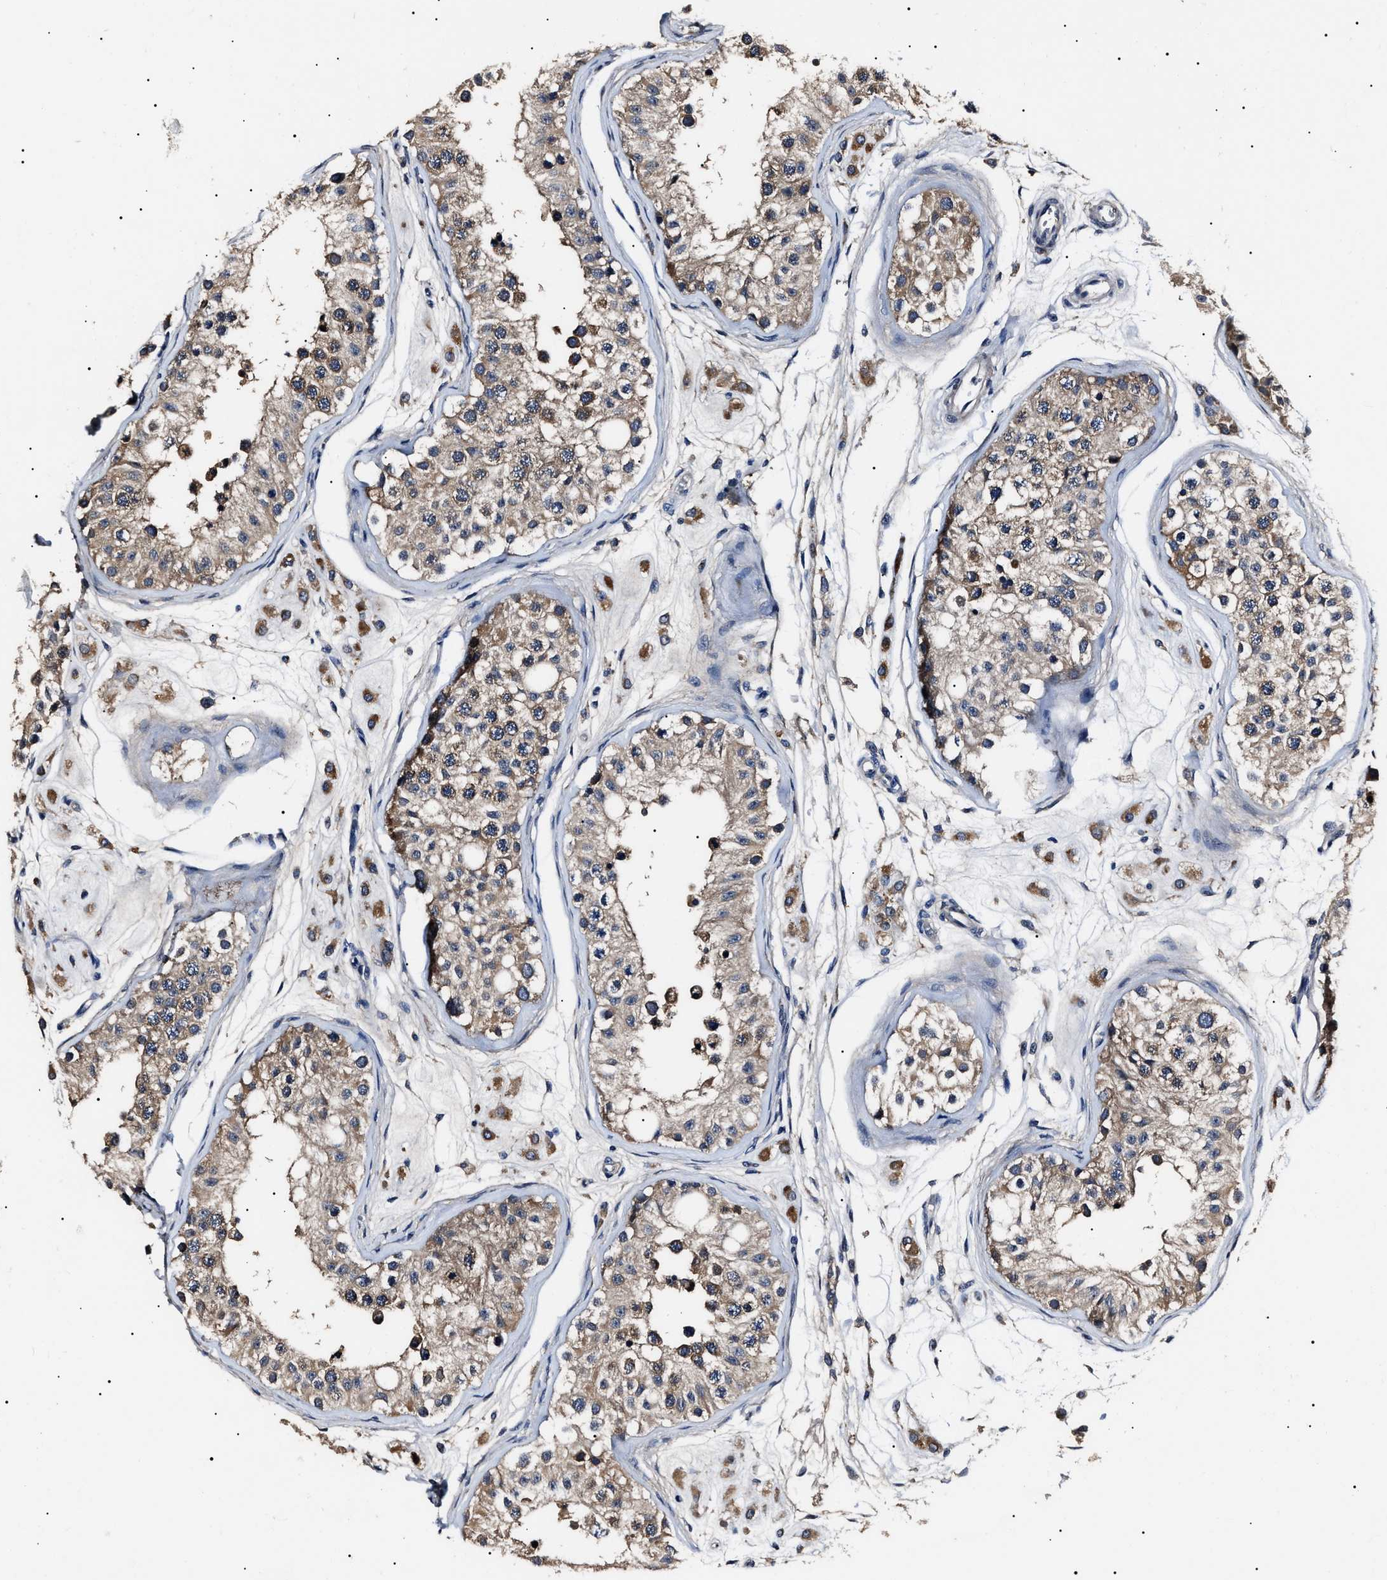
{"staining": {"intensity": "strong", "quantity": "25%-75%", "location": "cytoplasmic/membranous"}, "tissue": "testis", "cell_type": "Cells in seminiferous ducts", "image_type": "normal", "snomed": [{"axis": "morphology", "description": "Normal tissue, NOS"}, {"axis": "morphology", "description": "Adenocarcinoma, metastatic, NOS"}, {"axis": "topography", "description": "Testis"}], "caption": "This is a photomicrograph of IHC staining of normal testis, which shows strong expression in the cytoplasmic/membranous of cells in seminiferous ducts.", "gene": "IFT81", "patient": {"sex": "male", "age": 26}}